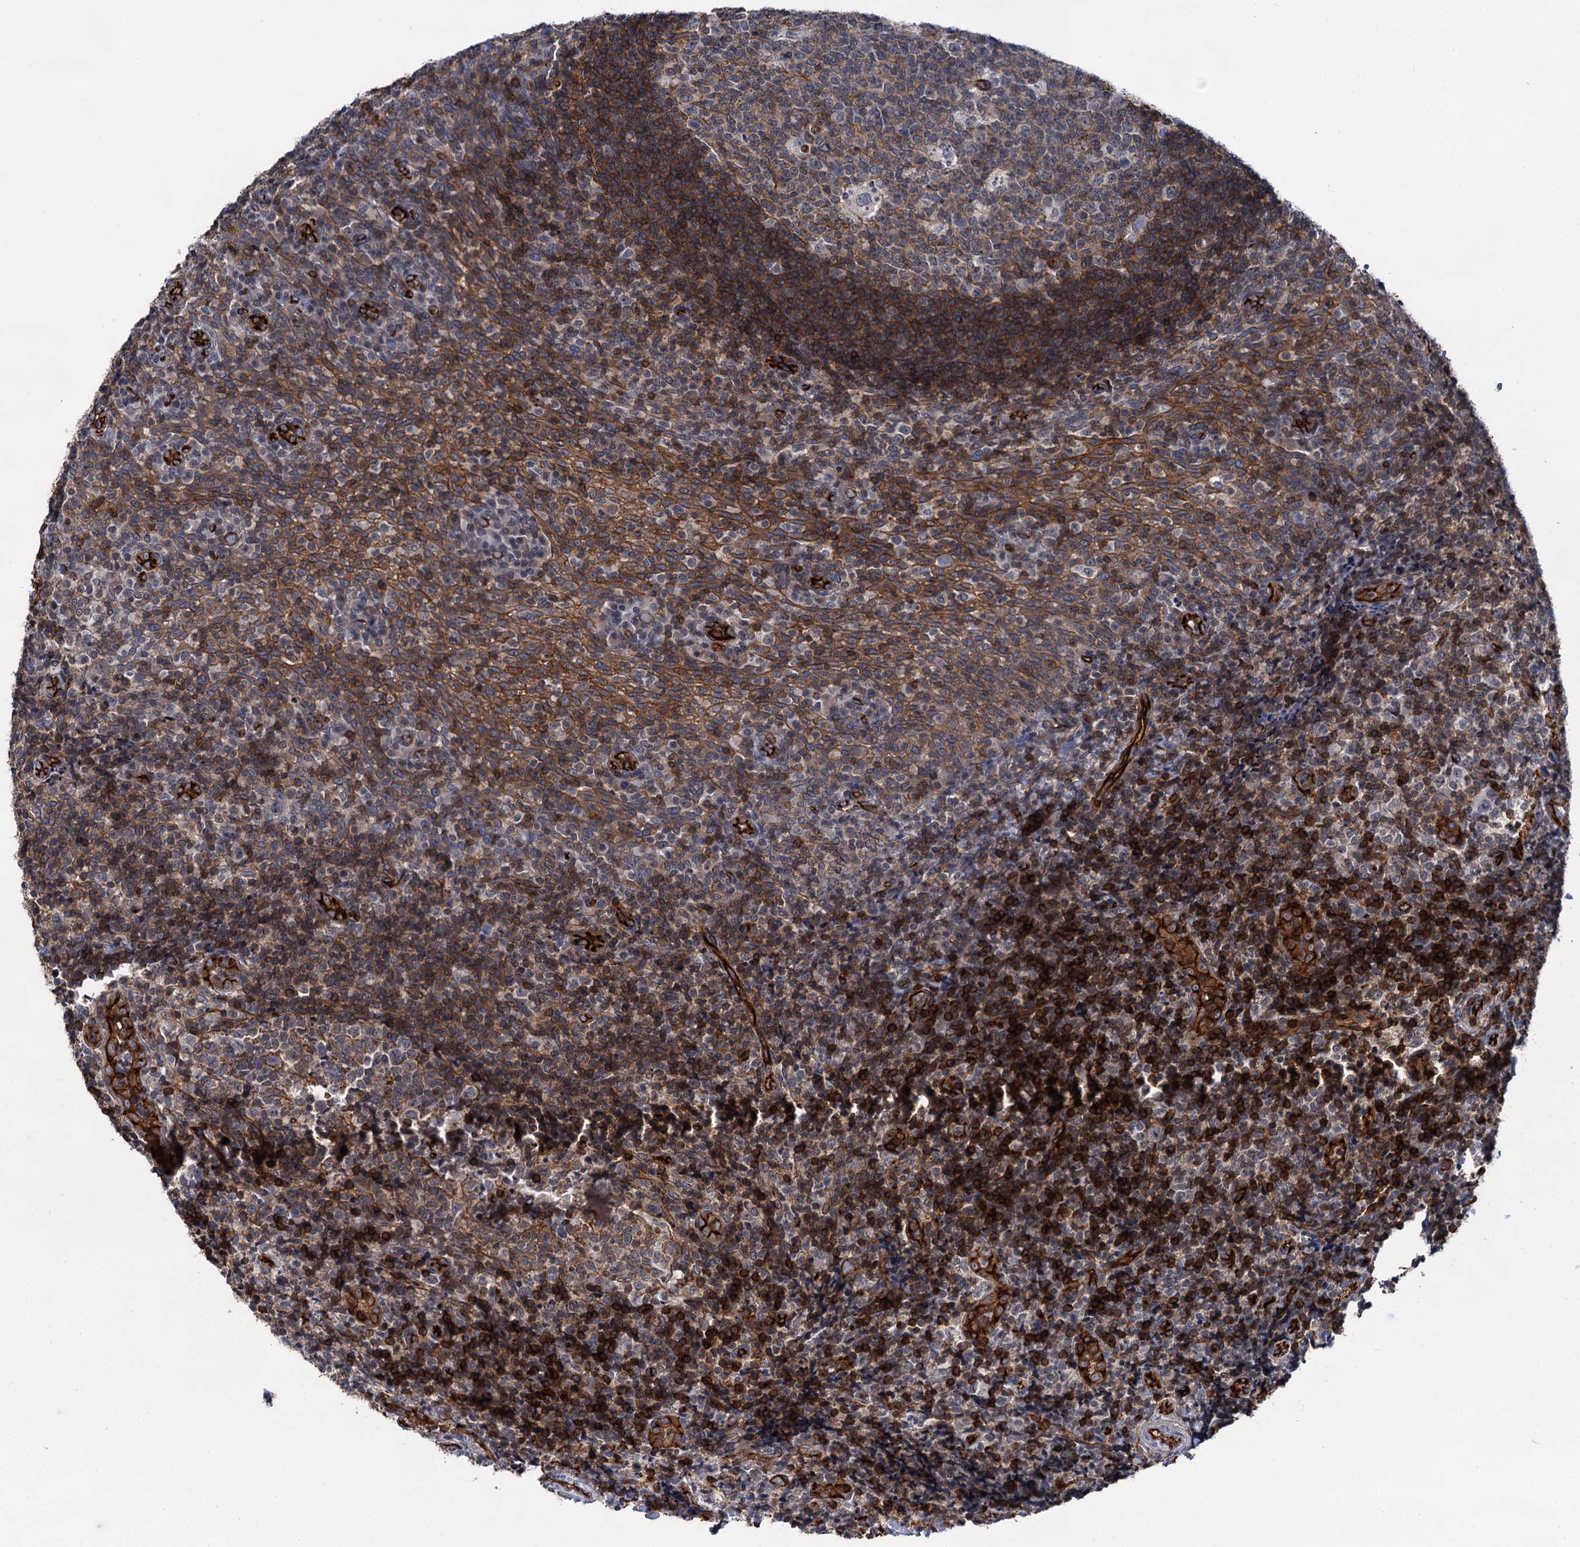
{"staining": {"intensity": "moderate", "quantity": "<25%", "location": "cytoplasmic/membranous"}, "tissue": "tonsil", "cell_type": "Germinal center cells", "image_type": "normal", "snomed": [{"axis": "morphology", "description": "Normal tissue, NOS"}, {"axis": "topography", "description": "Tonsil"}], "caption": "A micrograph showing moderate cytoplasmic/membranous expression in about <25% of germinal center cells in unremarkable tonsil, as visualized by brown immunohistochemical staining.", "gene": "ABLIM1", "patient": {"sex": "female", "age": 19}}